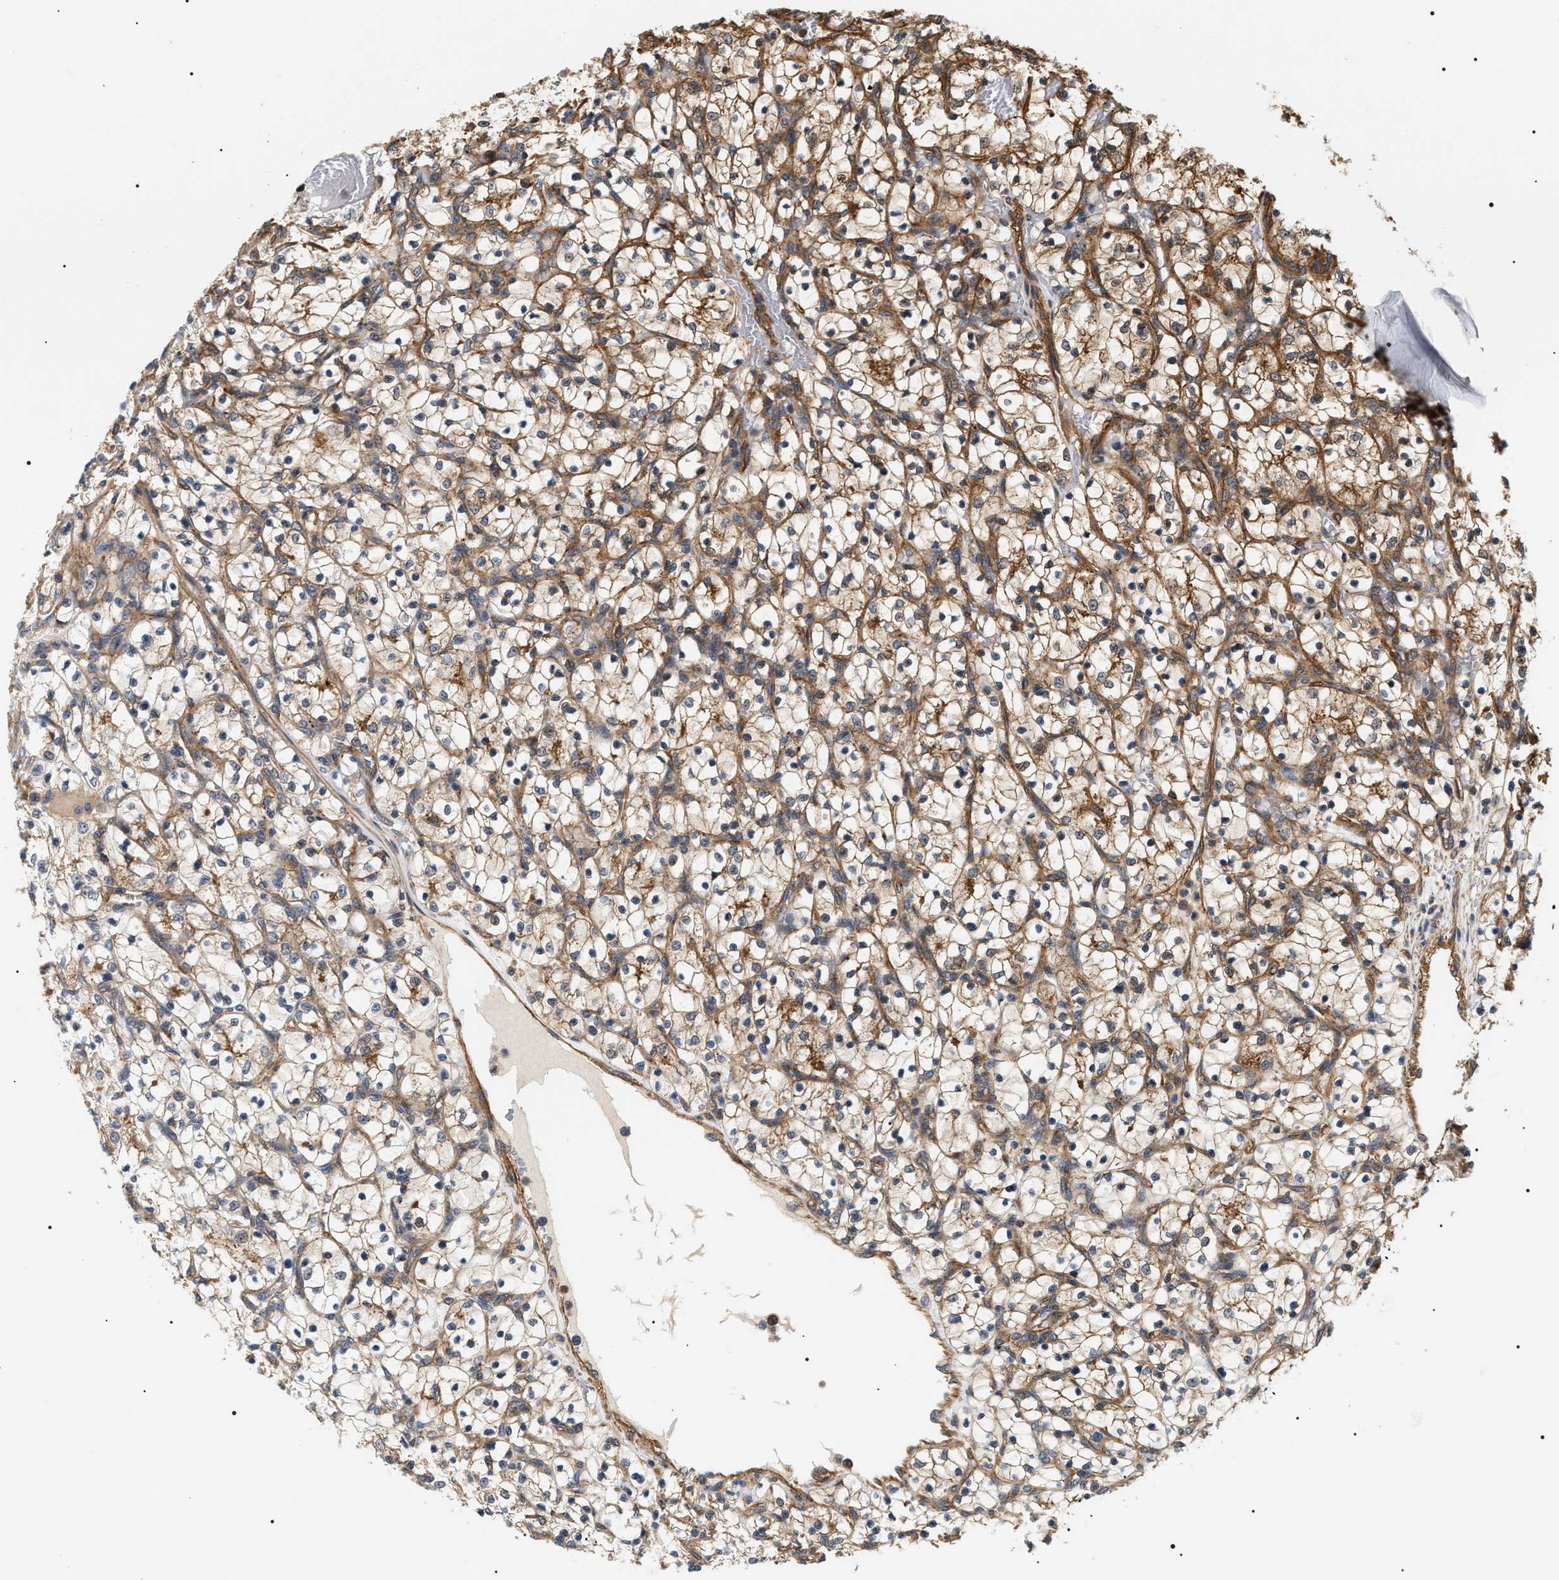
{"staining": {"intensity": "weak", "quantity": ">75%", "location": "cytoplasmic/membranous"}, "tissue": "renal cancer", "cell_type": "Tumor cells", "image_type": "cancer", "snomed": [{"axis": "morphology", "description": "Adenocarcinoma, NOS"}, {"axis": "topography", "description": "Kidney"}], "caption": "The immunohistochemical stain shows weak cytoplasmic/membranous expression in tumor cells of adenocarcinoma (renal) tissue. The staining was performed using DAB (3,3'-diaminobenzidine) to visualize the protein expression in brown, while the nuclei were stained in blue with hematoxylin (Magnification: 20x).", "gene": "SH3GLB2", "patient": {"sex": "female", "age": 69}}